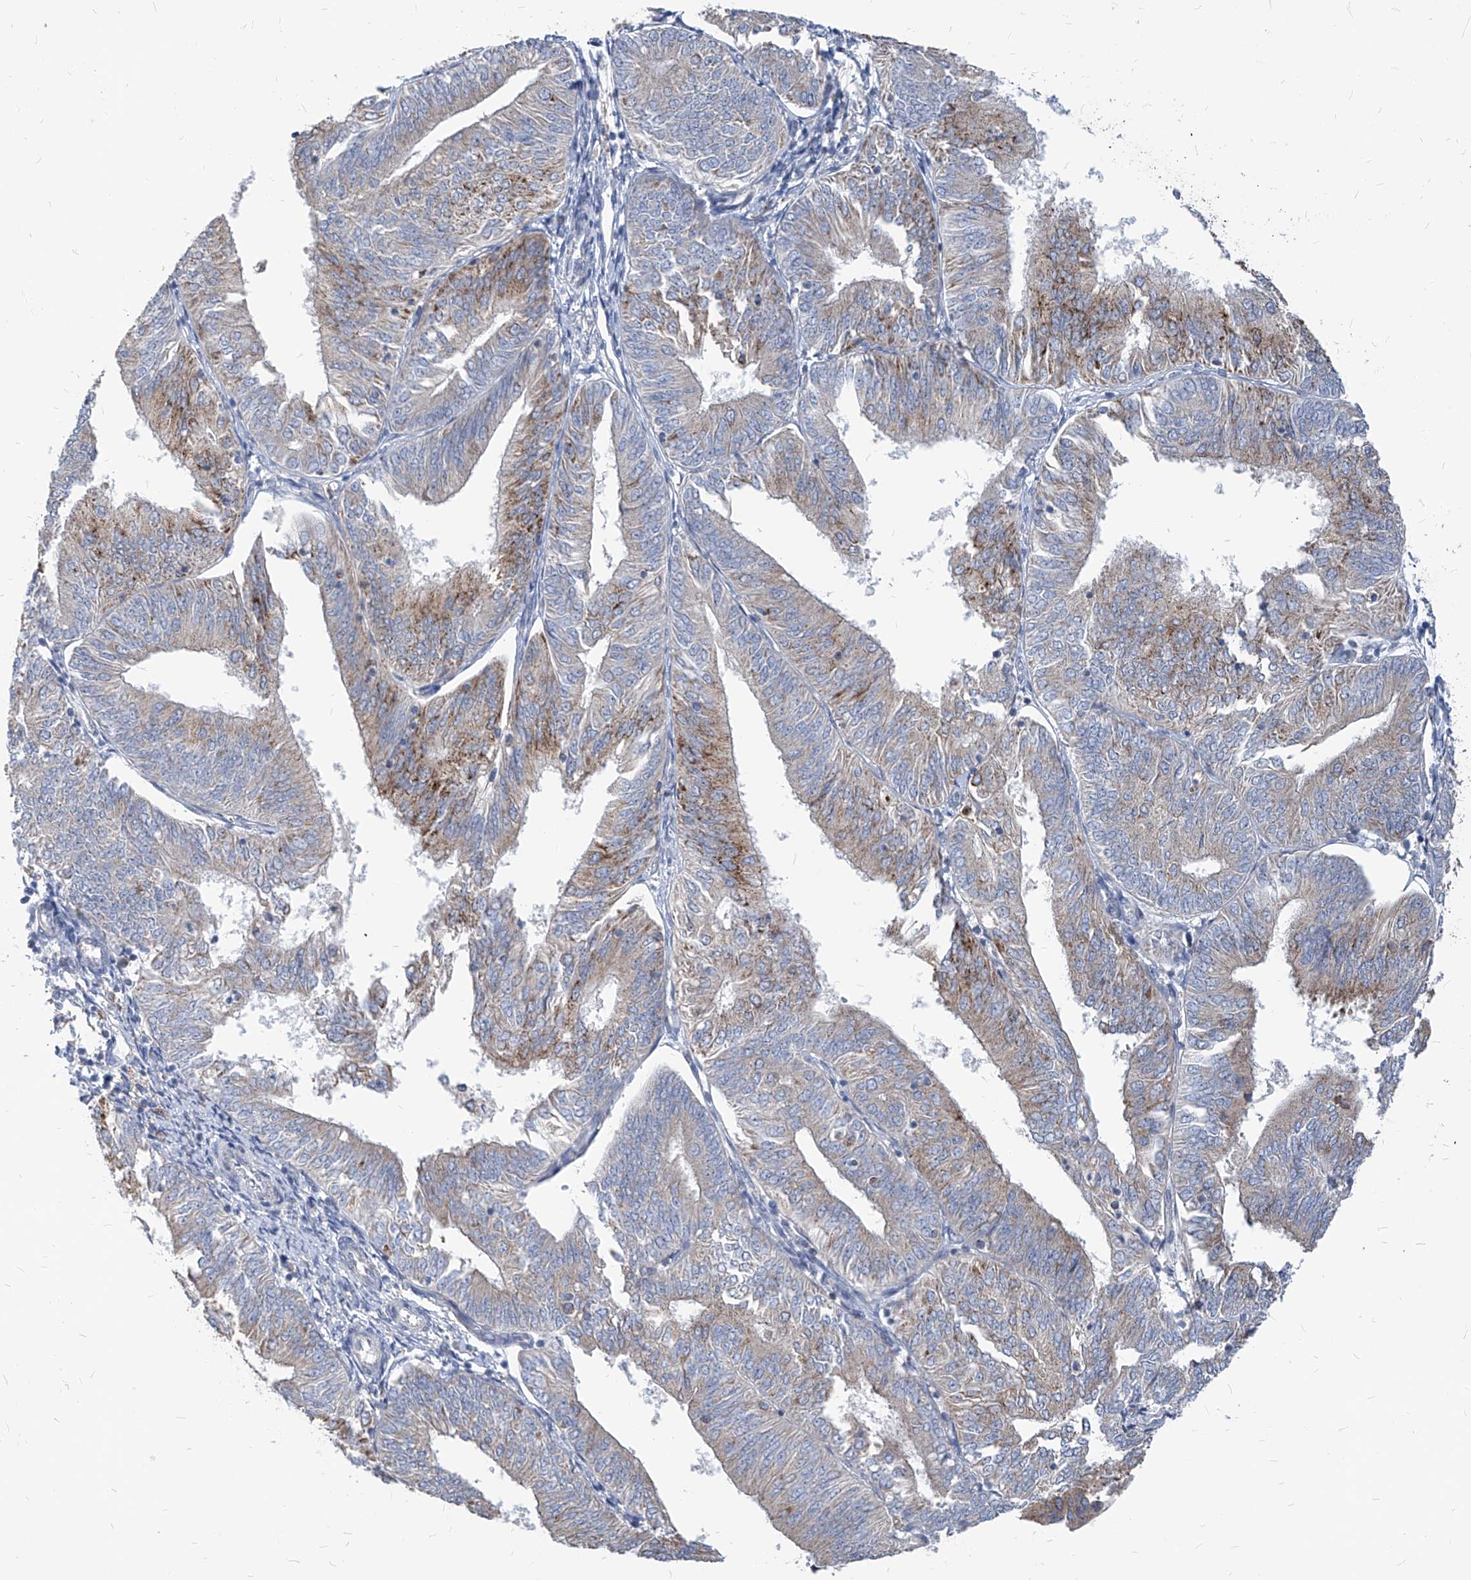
{"staining": {"intensity": "moderate", "quantity": "25%-75%", "location": "cytoplasmic/membranous"}, "tissue": "endometrial cancer", "cell_type": "Tumor cells", "image_type": "cancer", "snomed": [{"axis": "morphology", "description": "Adenocarcinoma, NOS"}, {"axis": "topography", "description": "Endometrium"}], "caption": "Human endometrial adenocarcinoma stained with a brown dye shows moderate cytoplasmic/membranous positive positivity in approximately 25%-75% of tumor cells.", "gene": "AGPS", "patient": {"sex": "female", "age": 58}}